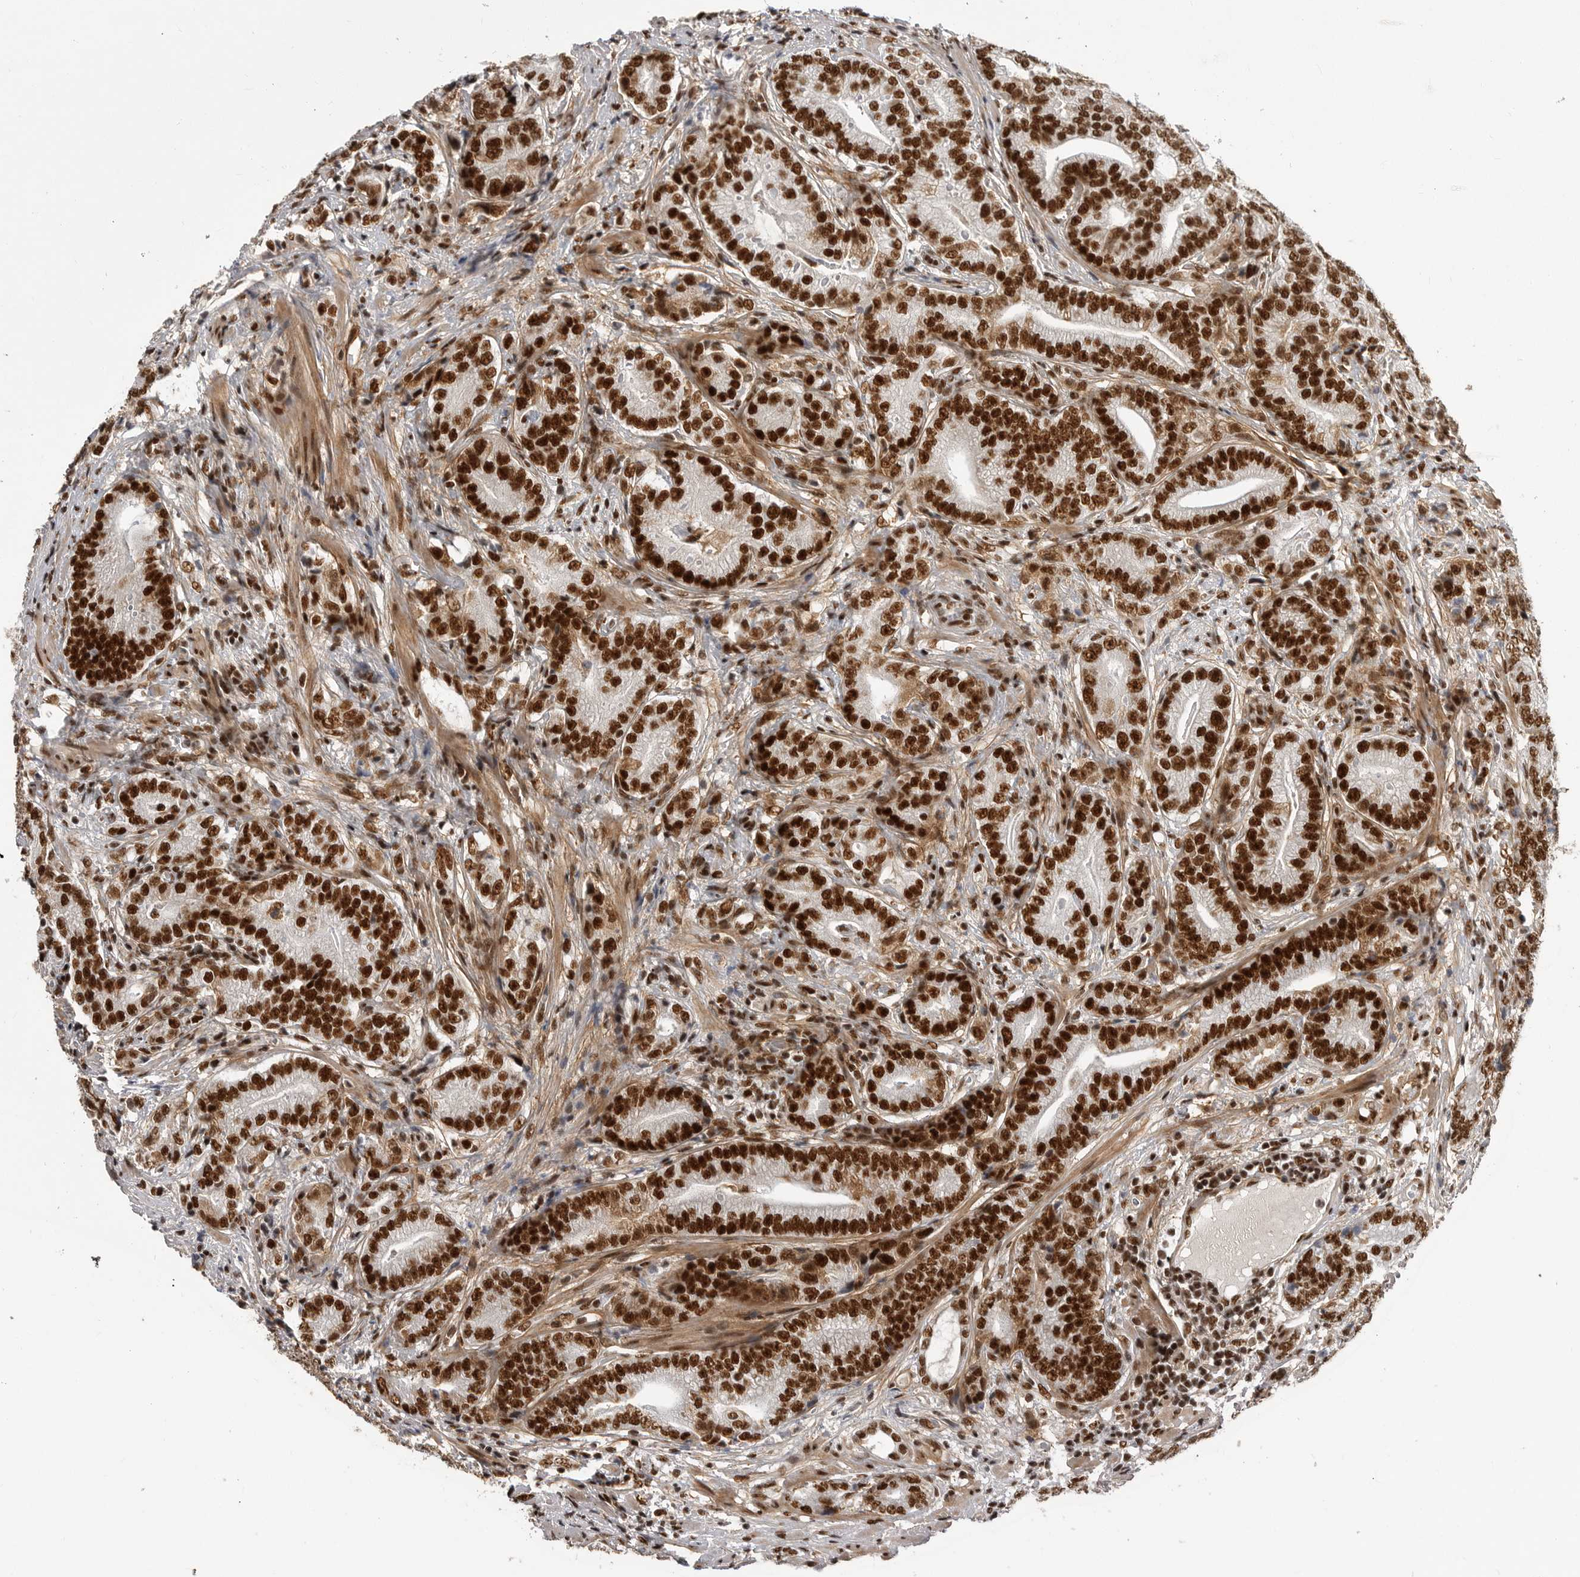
{"staining": {"intensity": "strong", "quantity": ">75%", "location": "nuclear"}, "tissue": "prostate cancer", "cell_type": "Tumor cells", "image_type": "cancer", "snomed": [{"axis": "morphology", "description": "Adenocarcinoma, High grade"}, {"axis": "topography", "description": "Prostate"}], "caption": "Prostate high-grade adenocarcinoma tissue reveals strong nuclear expression in approximately >75% of tumor cells, visualized by immunohistochemistry.", "gene": "PPP1R8", "patient": {"sex": "male", "age": 57}}